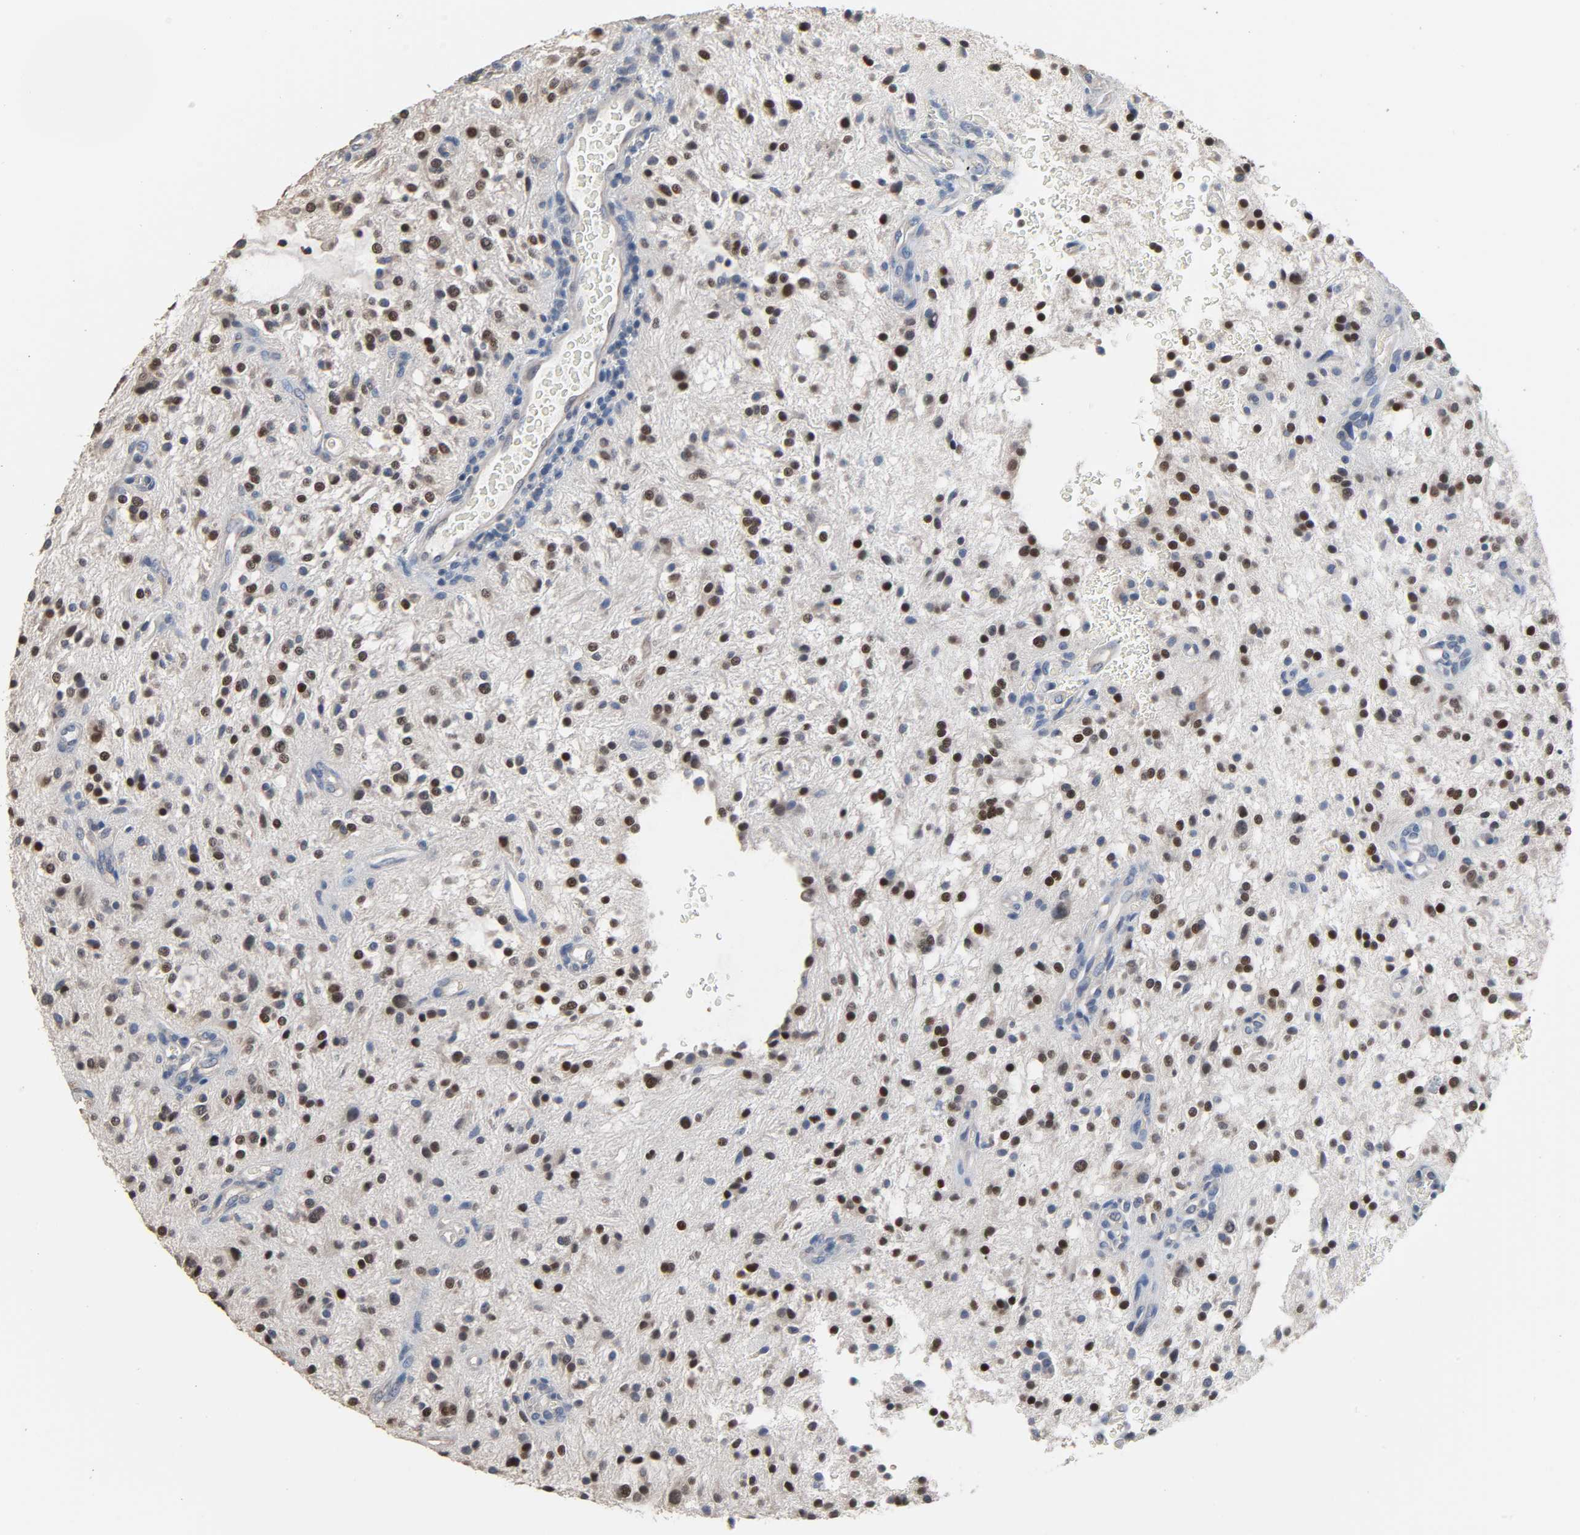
{"staining": {"intensity": "strong", "quantity": ">75%", "location": "nuclear"}, "tissue": "glioma", "cell_type": "Tumor cells", "image_type": "cancer", "snomed": [{"axis": "morphology", "description": "Glioma, malignant, NOS"}, {"axis": "topography", "description": "Cerebellum"}], "caption": "Immunohistochemistry (IHC) of glioma shows high levels of strong nuclear expression in approximately >75% of tumor cells.", "gene": "SOX6", "patient": {"sex": "female", "age": 10}}